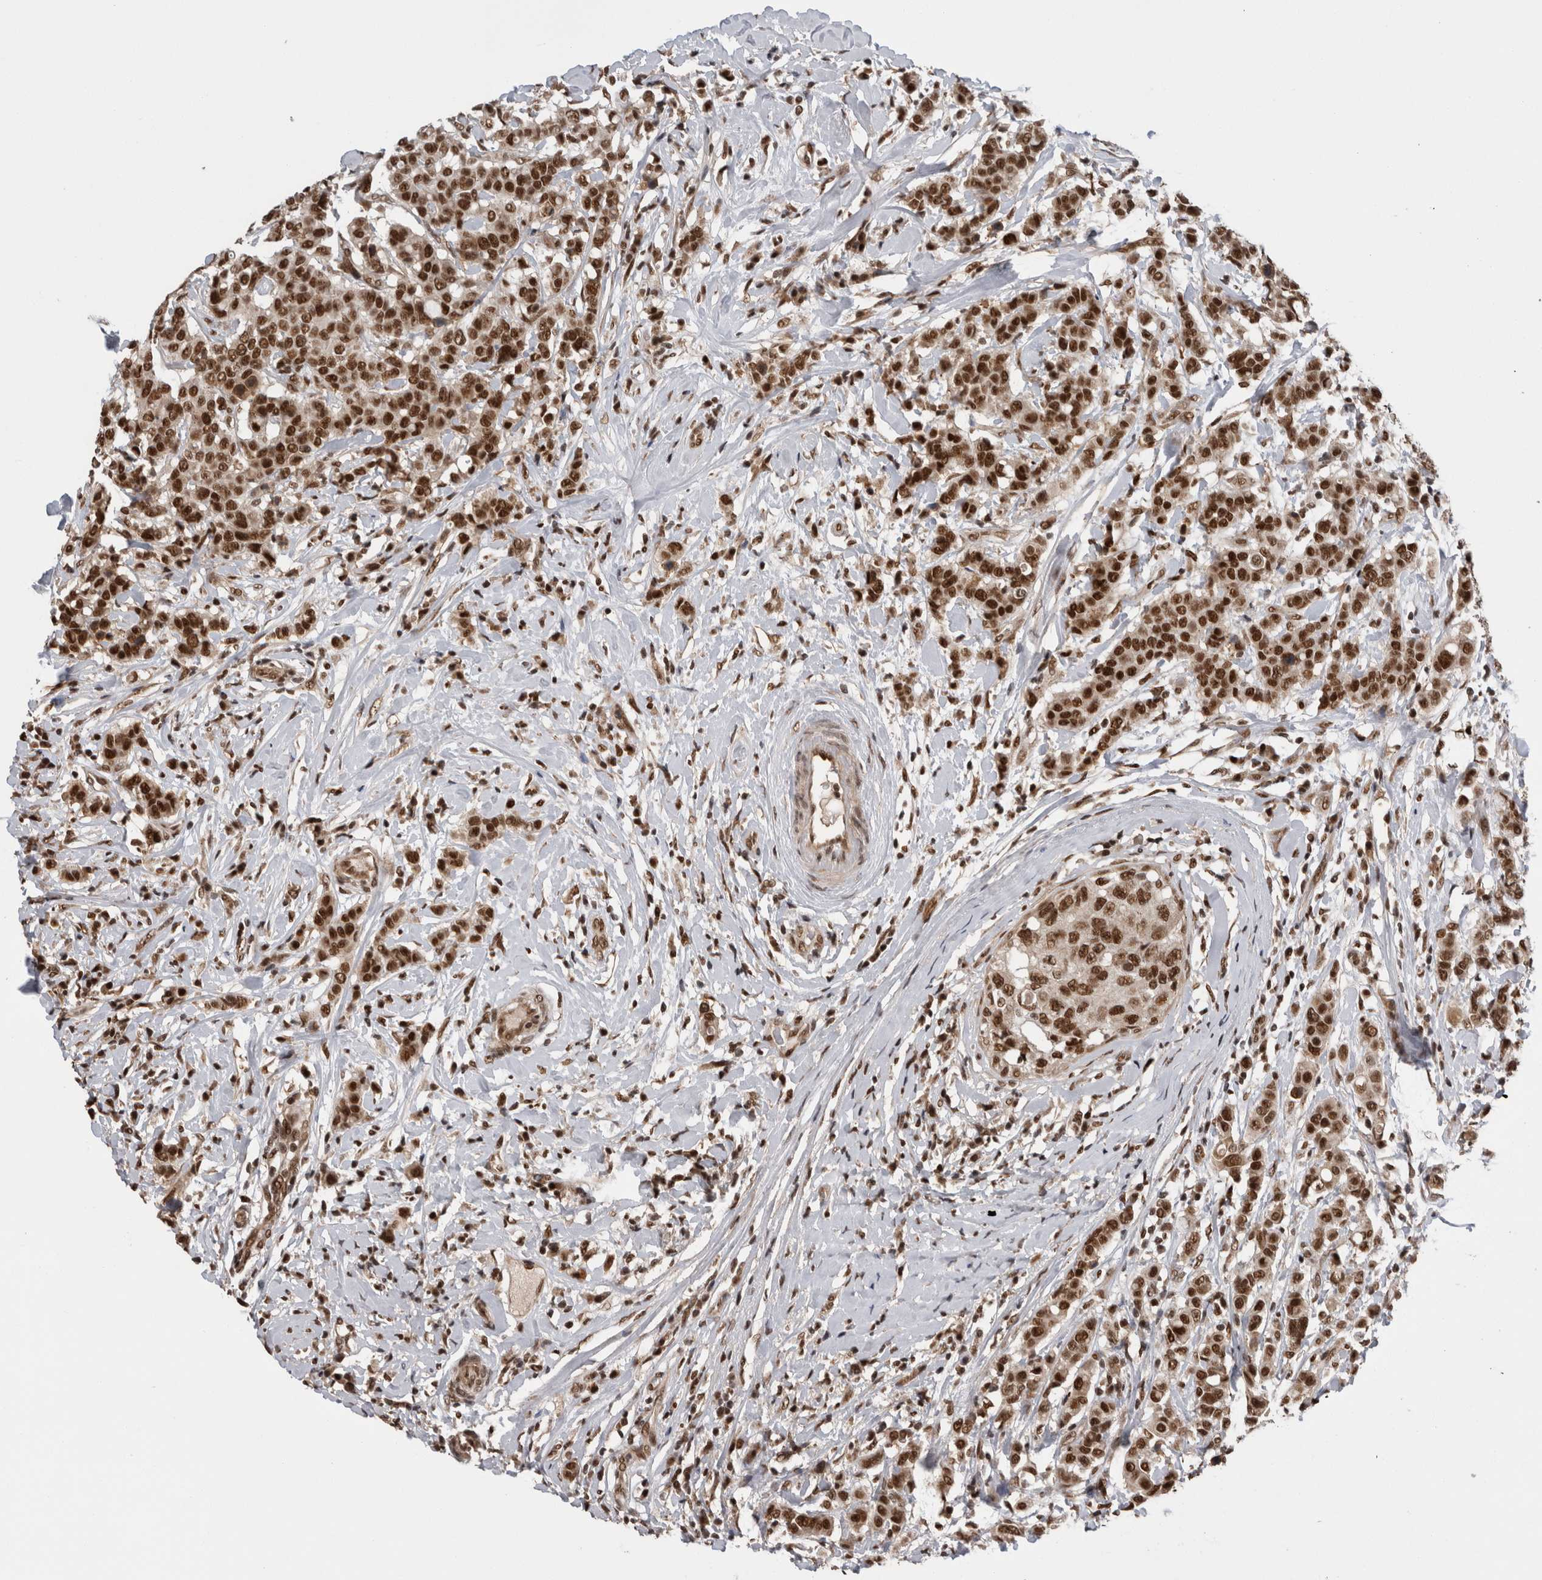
{"staining": {"intensity": "strong", "quantity": ">75%", "location": "nuclear"}, "tissue": "breast cancer", "cell_type": "Tumor cells", "image_type": "cancer", "snomed": [{"axis": "morphology", "description": "Duct carcinoma"}, {"axis": "topography", "description": "Breast"}], "caption": "Breast cancer stained with DAB (3,3'-diaminobenzidine) immunohistochemistry (IHC) displays high levels of strong nuclear expression in approximately >75% of tumor cells. Using DAB (3,3'-diaminobenzidine) (brown) and hematoxylin (blue) stains, captured at high magnification using brightfield microscopy.", "gene": "CPSF2", "patient": {"sex": "female", "age": 27}}